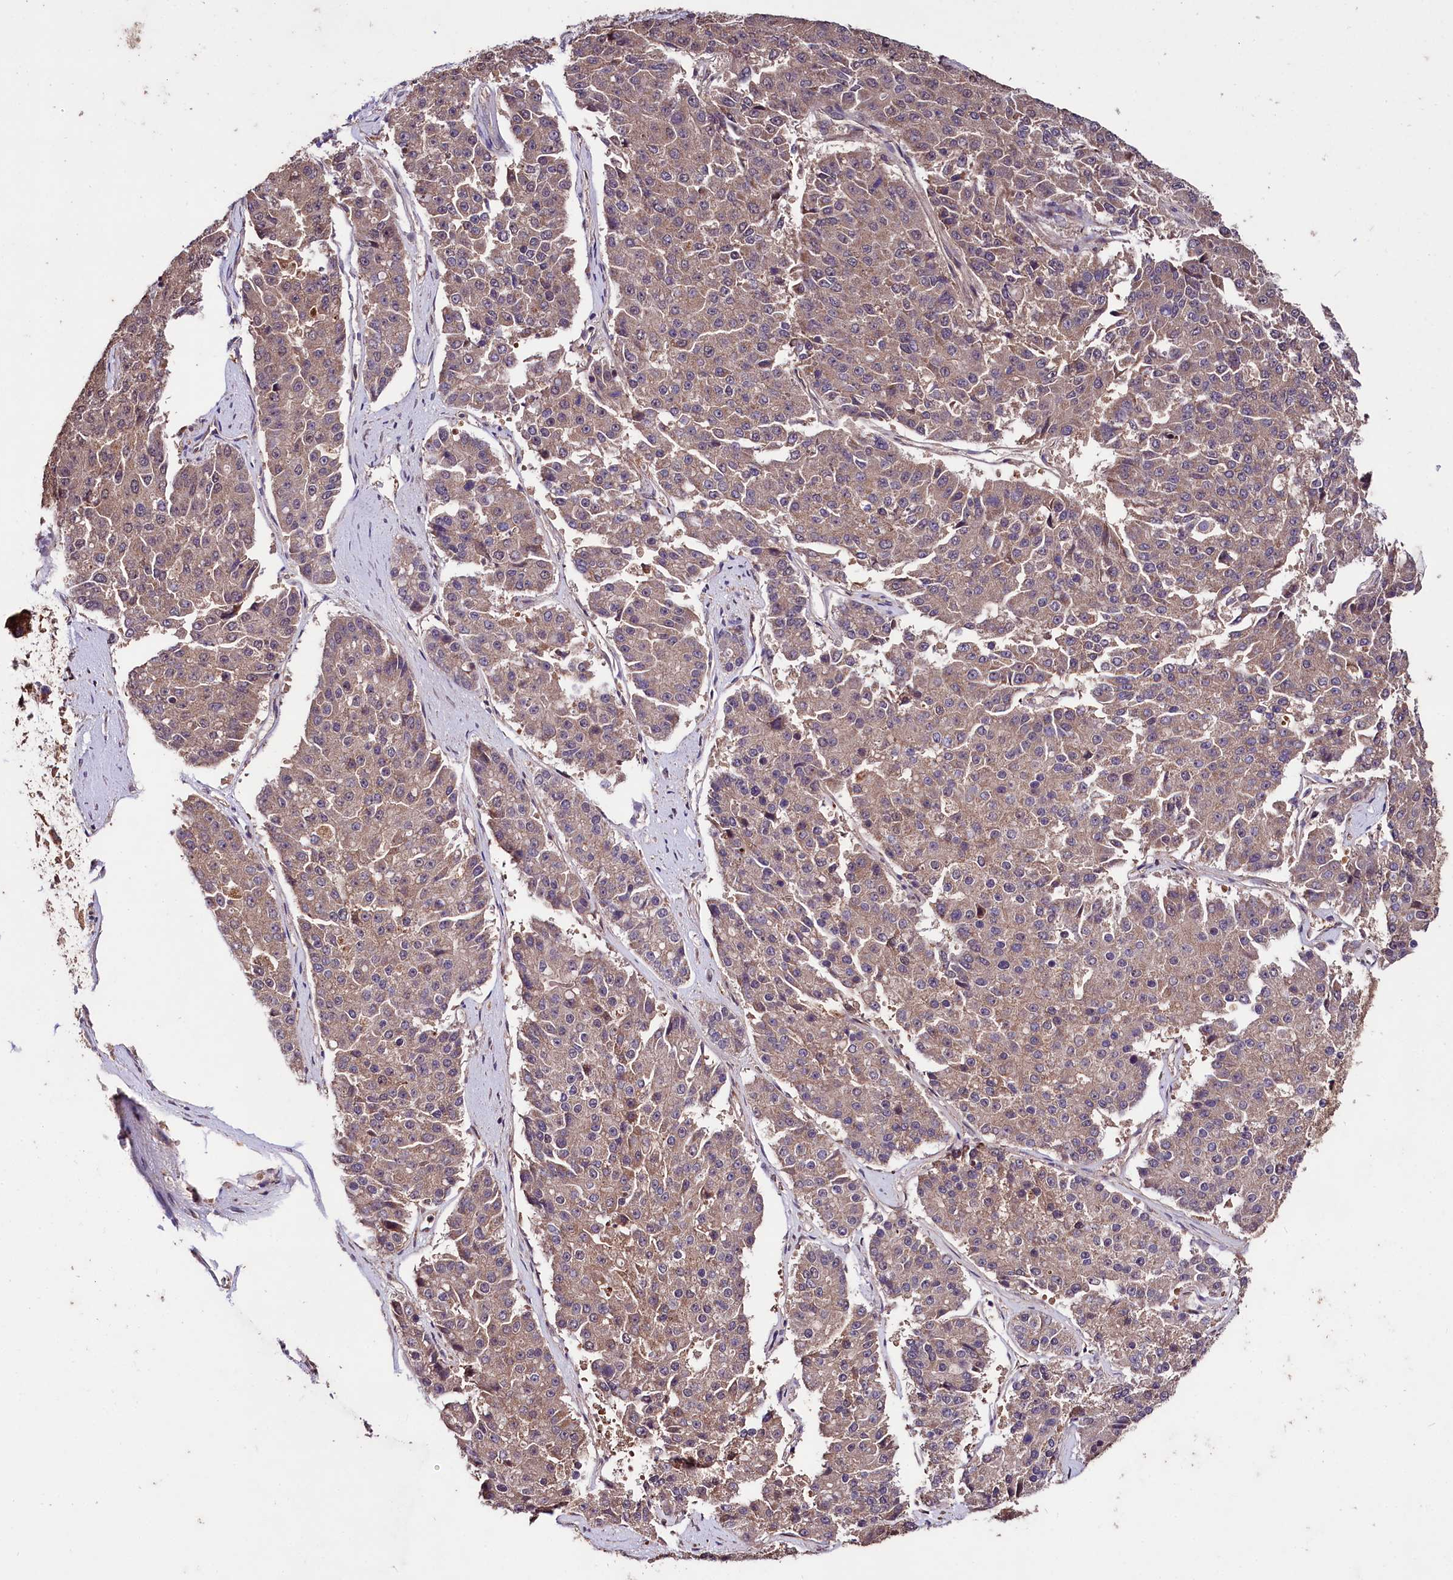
{"staining": {"intensity": "weak", "quantity": "25%-75%", "location": "cytoplasmic/membranous"}, "tissue": "pancreatic cancer", "cell_type": "Tumor cells", "image_type": "cancer", "snomed": [{"axis": "morphology", "description": "Adenocarcinoma, NOS"}, {"axis": "topography", "description": "Pancreas"}], "caption": "Brown immunohistochemical staining in pancreatic cancer shows weak cytoplasmic/membranous positivity in about 25%-75% of tumor cells.", "gene": "KLRB1", "patient": {"sex": "male", "age": 50}}